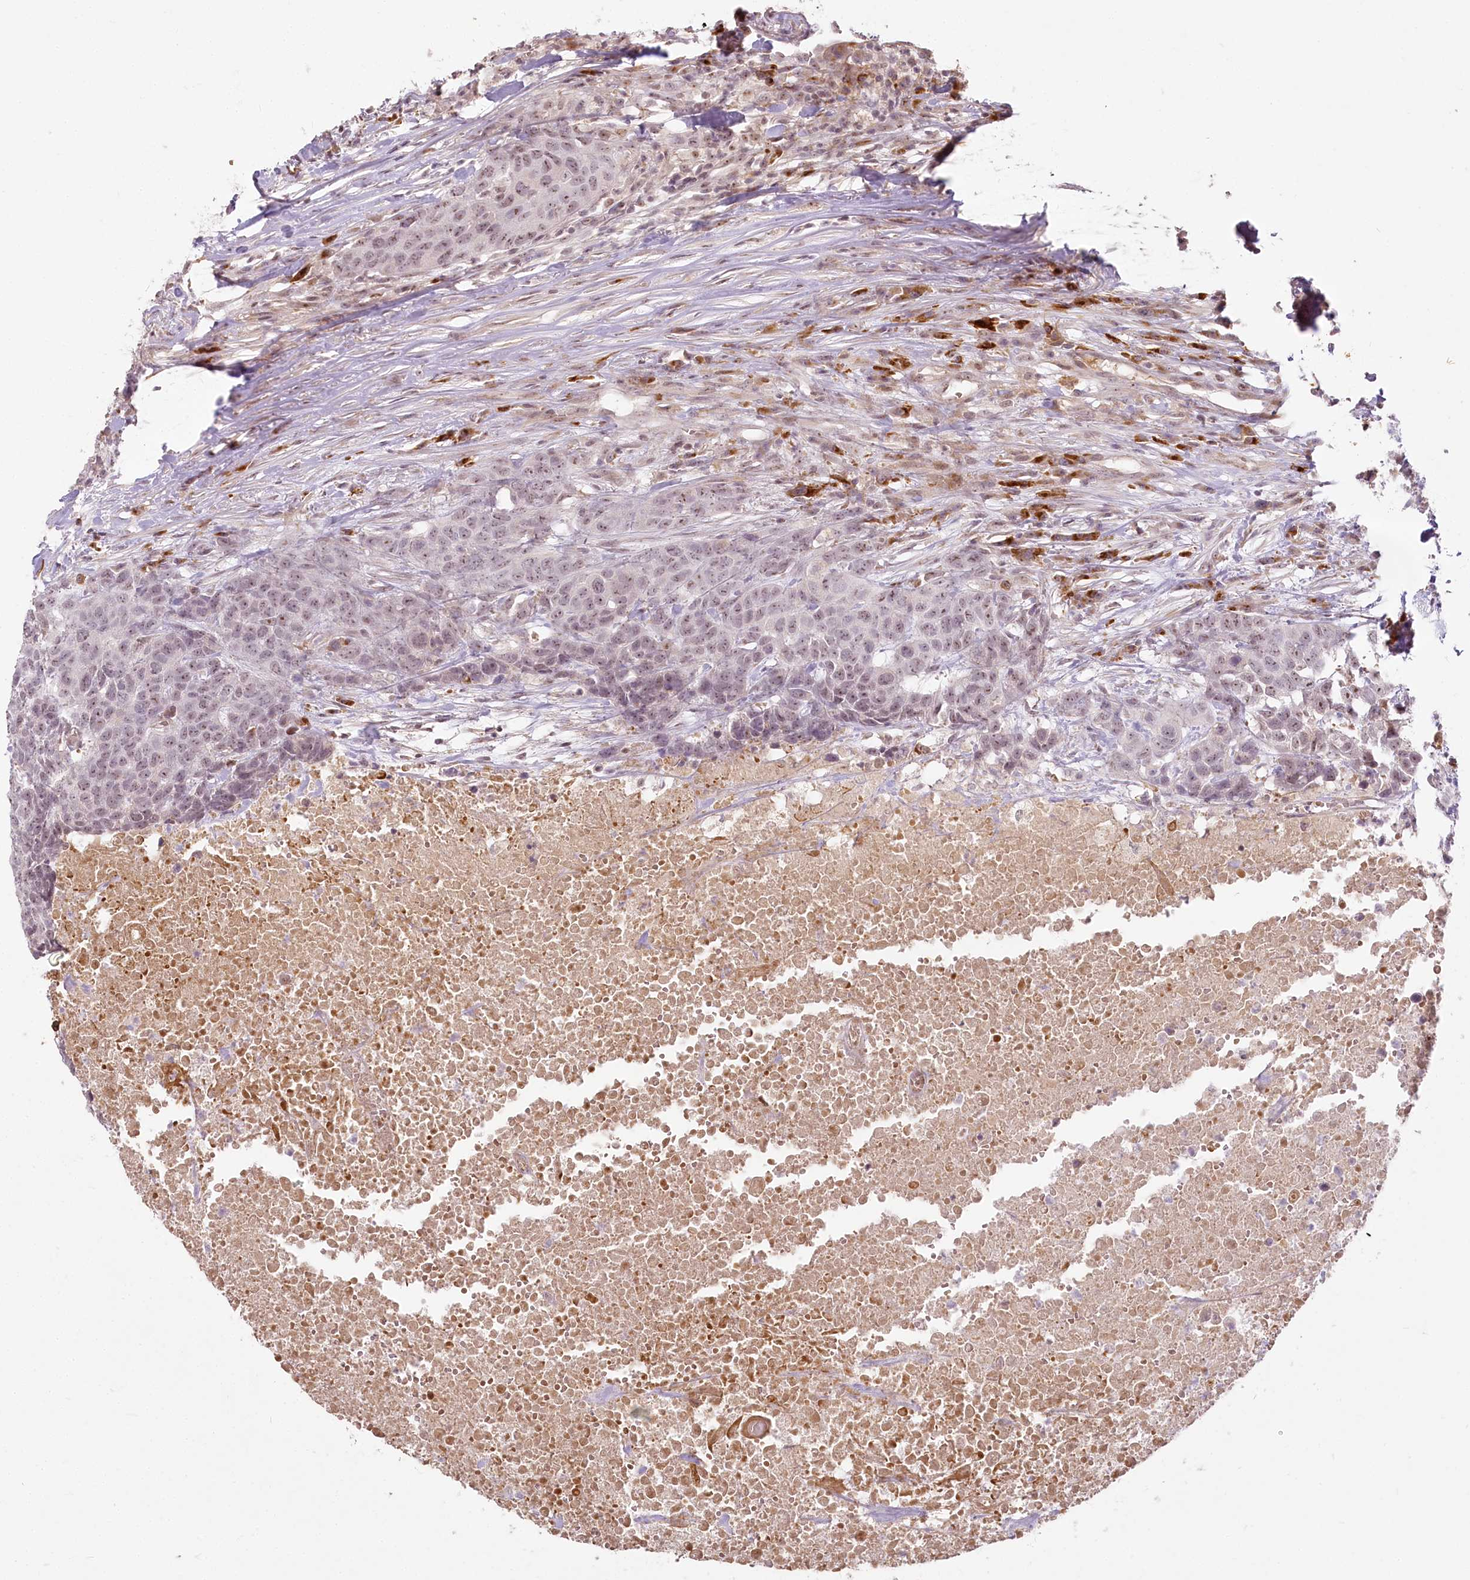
{"staining": {"intensity": "weak", "quantity": ">75%", "location": "nuclear"}, "tissue": "head and neck cancer", "cell_type": "Tumor cells", "image_type": "cancer", "snomed": [{"axis": "morphology", "description": "Squamous cell carcinoma, NOS"}, {"axis": "topography", "description": "Head-Neck"}], "caption": "DAB immunohistochemical staining of squamous cell carcinoma (head and neck) demonstrates weak nuclear protein positivity in about >75% of tumor cells.", "gene": "EXOSC7", "patient": {"sex": "male", "age": 66}}